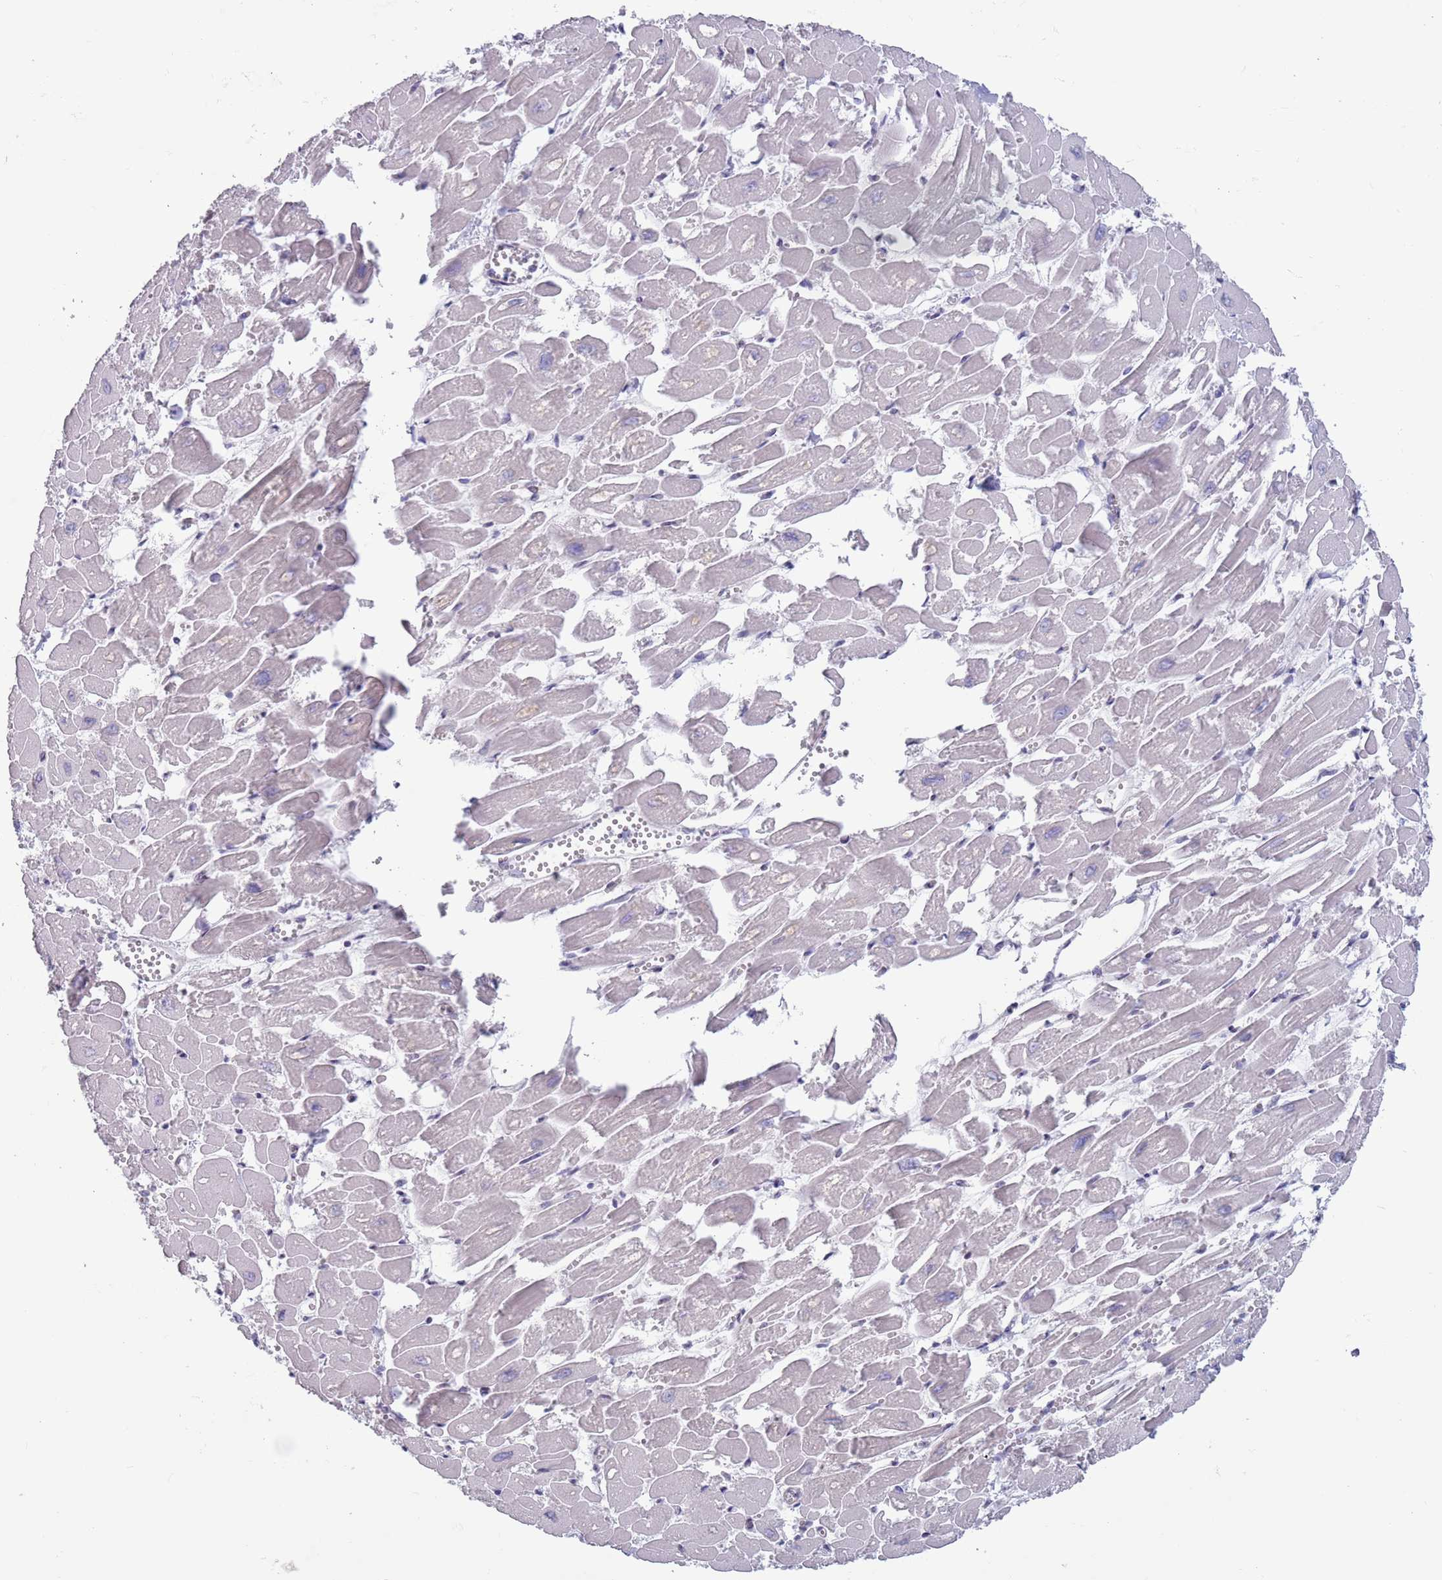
{"staining": {"intensity": "weak", "quantity": "<25%", "location": "cytoplasmic/membranous"}, "tissue": "heart muscle", "cell_type": "Cardiomyocytes", "image_type": "normal", "snomed": [{"axis": "morphology", "description": "Normal tissue, NOS"}, {"axis": "topography", "description": "Heart"}], "caption": "DAB (3,3'-diaminobenzidine) immunohistochemical staining of normal human heart muscle demonstrates no significant staining in cardiomyocytes. The staining is performed using DAB (3,3'-diaminobenzidine) brown chromogen with nuclei counter-stained in using hematoxylin.", "gene": "ZKSCAN2", "patient": {"sex": "male", "age": 54}}